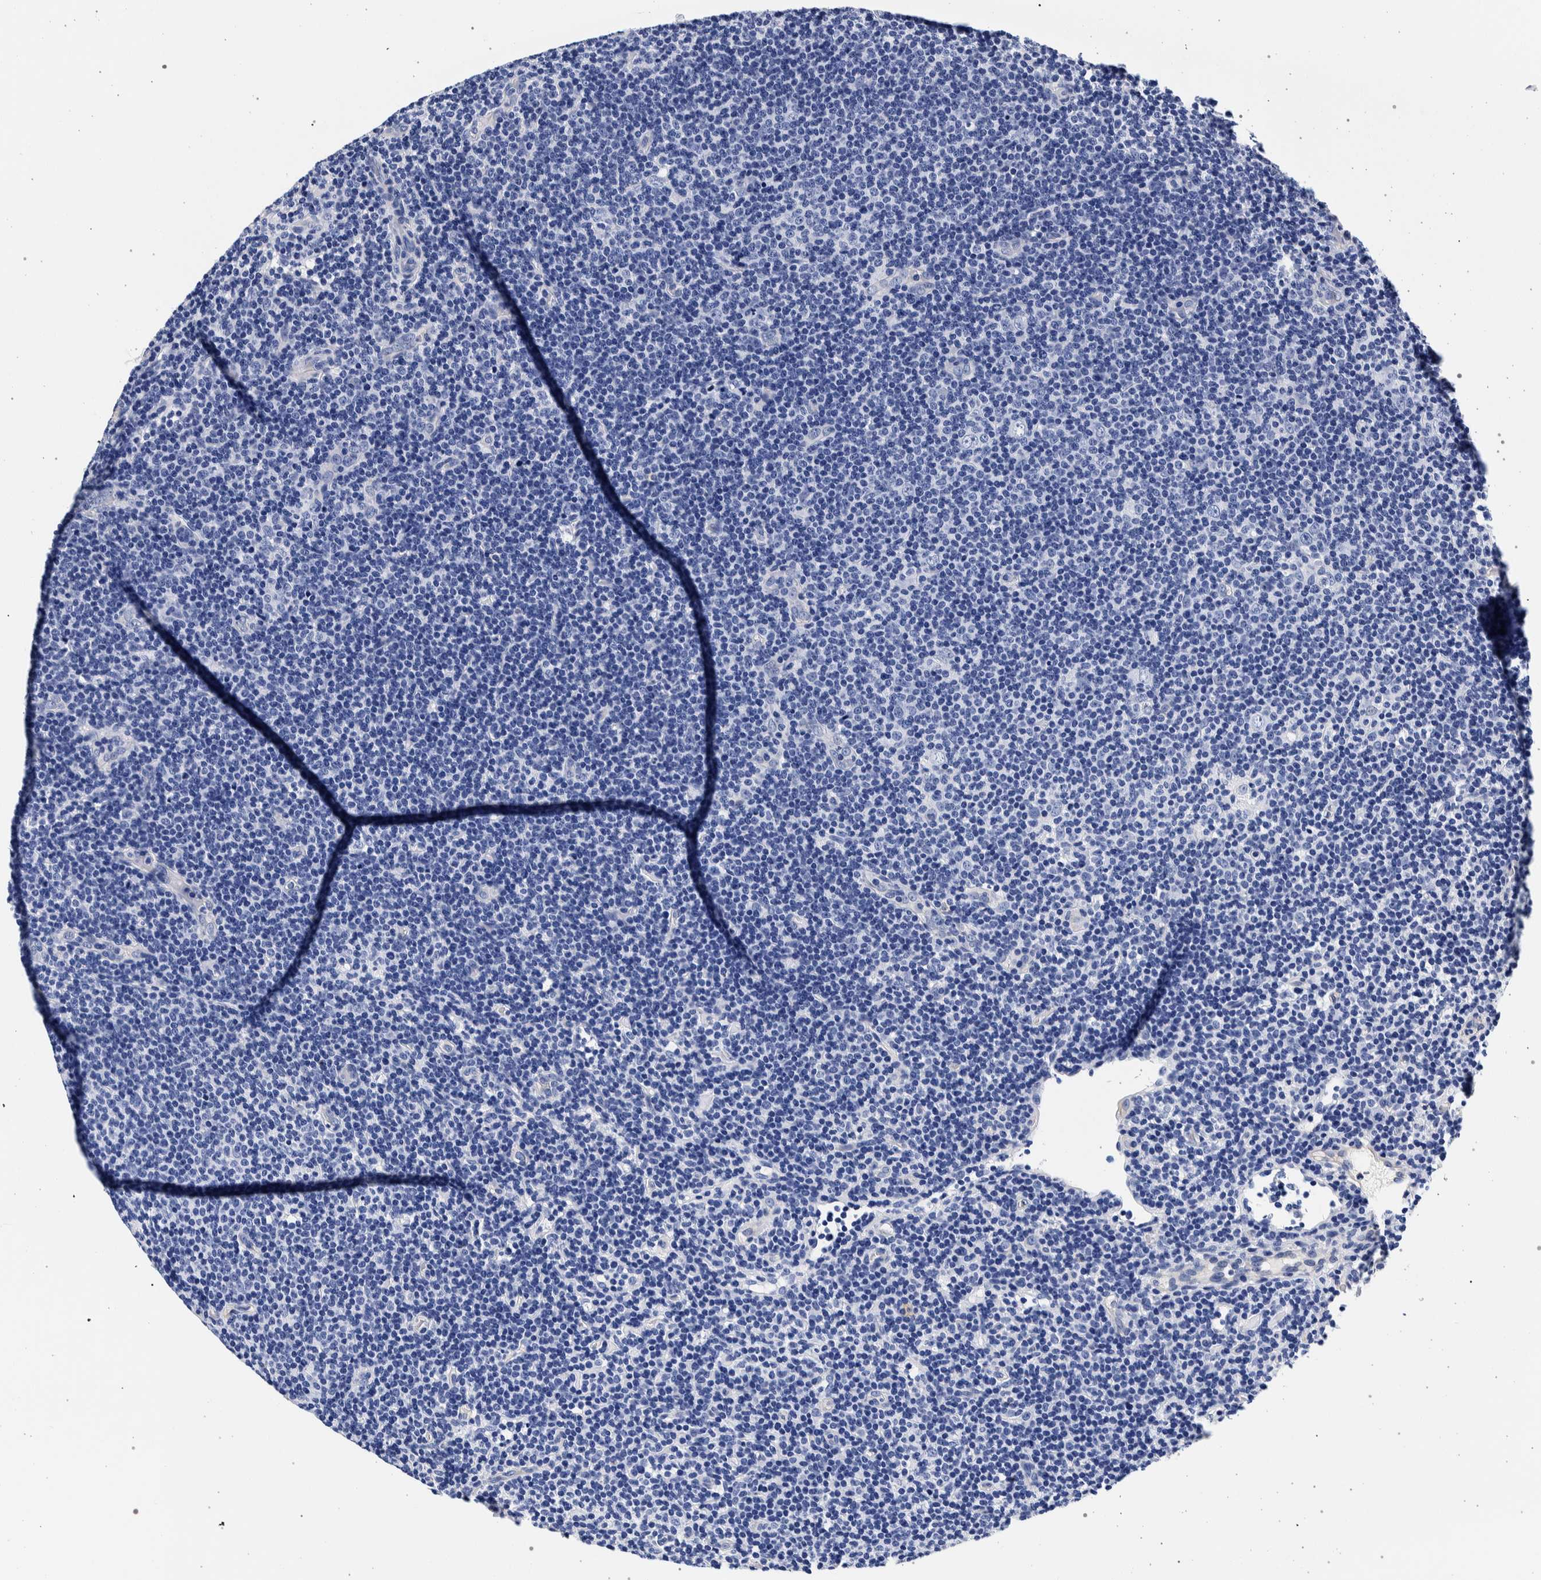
{"staining": {"intensity": "negative", "quantity": "none", "location": "none"}, "tissue": "lymphoma", "cell_type": "Tumor cells", "image_type": "cancer", "snomed": [{"axis": "morphology", "description": "Hodgkin's disease, NOS"}, {"axis": "topography", "description": "Lymph node"}], "caption": "Hodgkin's disease stained for a protein using IHC demonstrates no staining tumor cells.", "gene": "NIBAN2", "patient": {"sex": "female", "age": 57}}